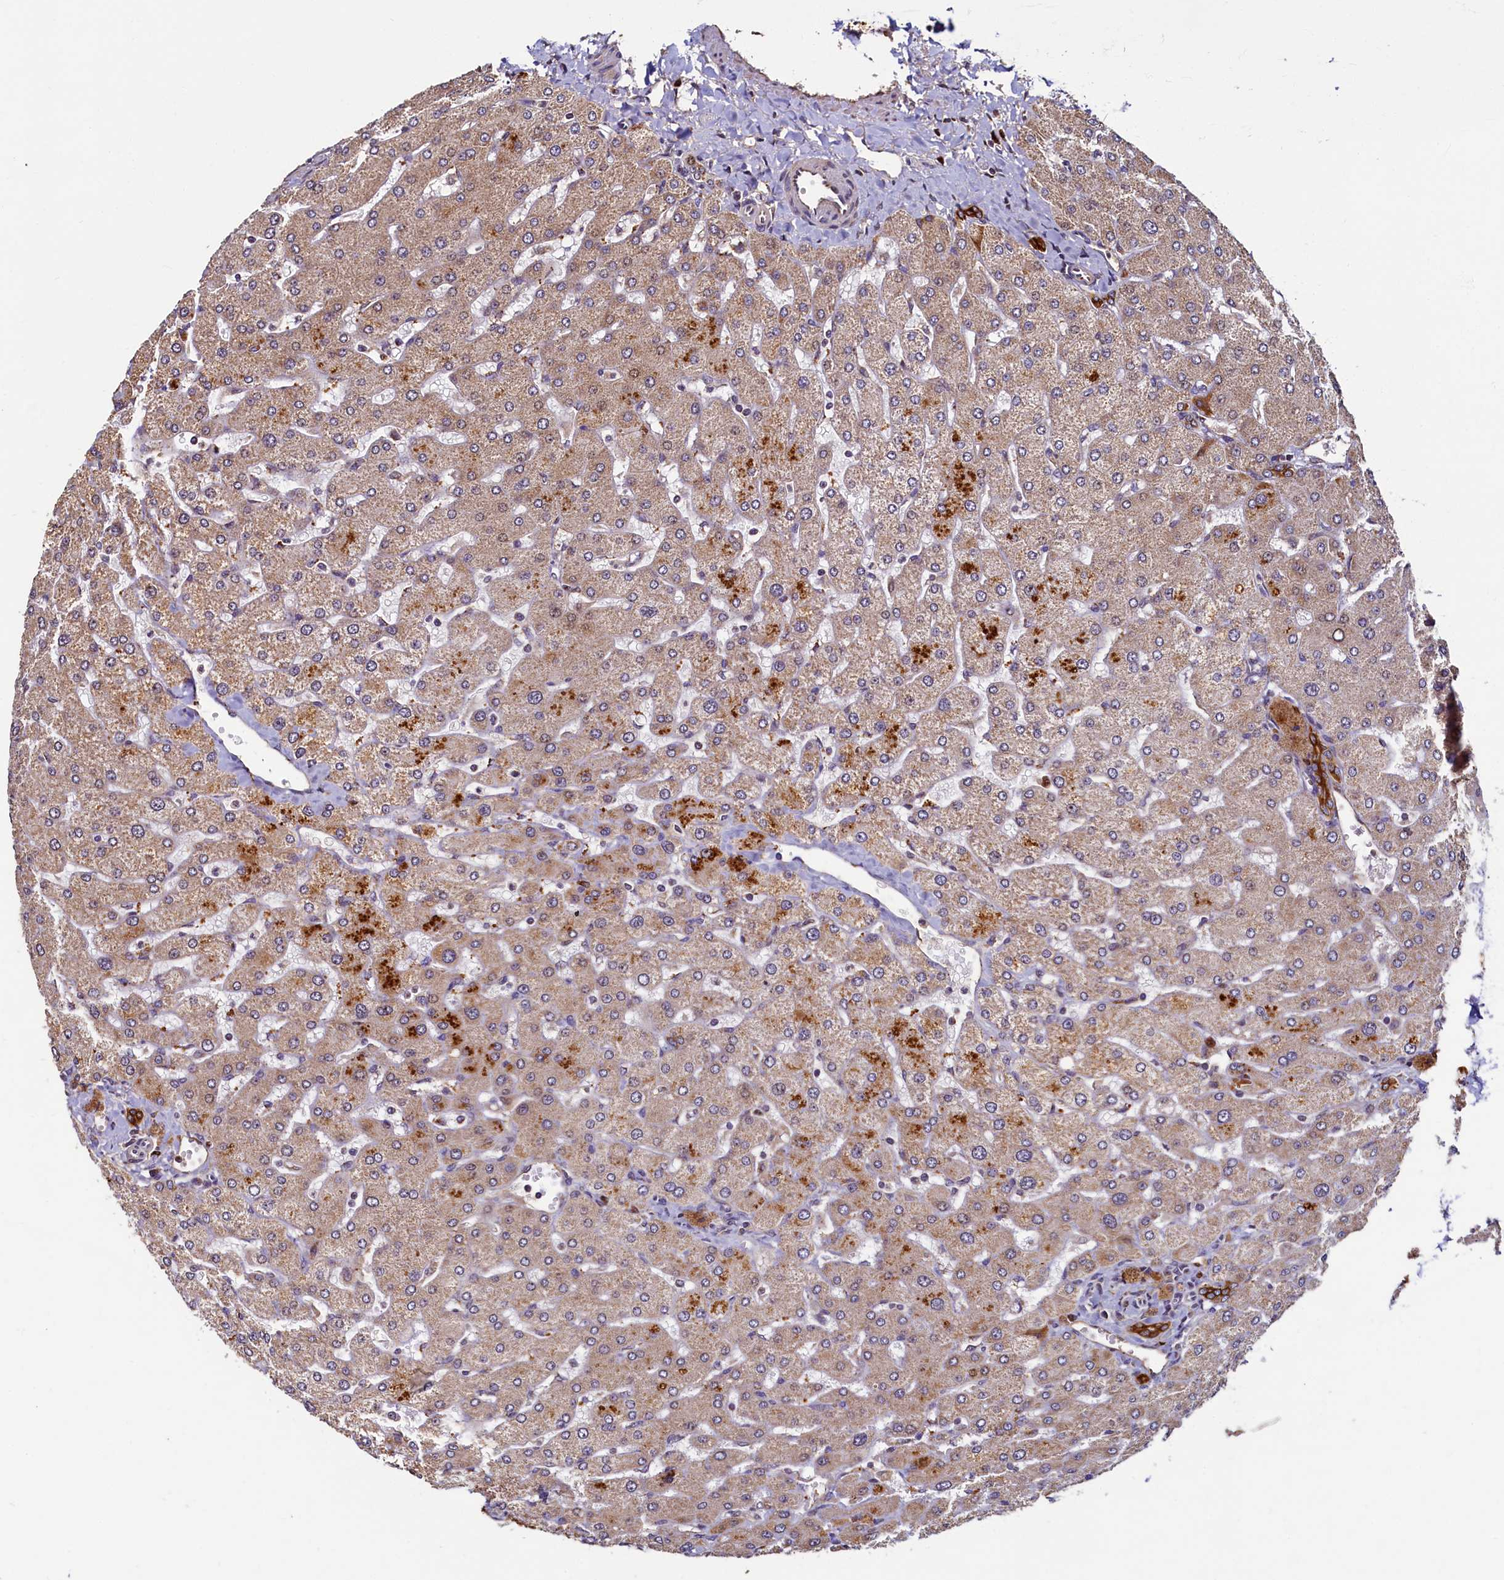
{"staining": {"intensity": "strong", "quantity": ">75%", "location": "cytoplasmic/membranous"}, "tissue": "liver", "cell_type": "Cholangiocytes", "image_type": "normal", "snomed": [{"axis": "morphology", "description": "Normal tissue, NOS"}, {"axis": "topography", "description": "Liver"}], "caption": "Immunohistochemistry micrograph of benign human liver stained for a protein (brown), which reveals high levels of strong cytoplasmic/membranous staining in approximately >75% of cholangiocytes.", "gene": "NCKAP5L", "patient": {"sex": "male", "age": 55}}